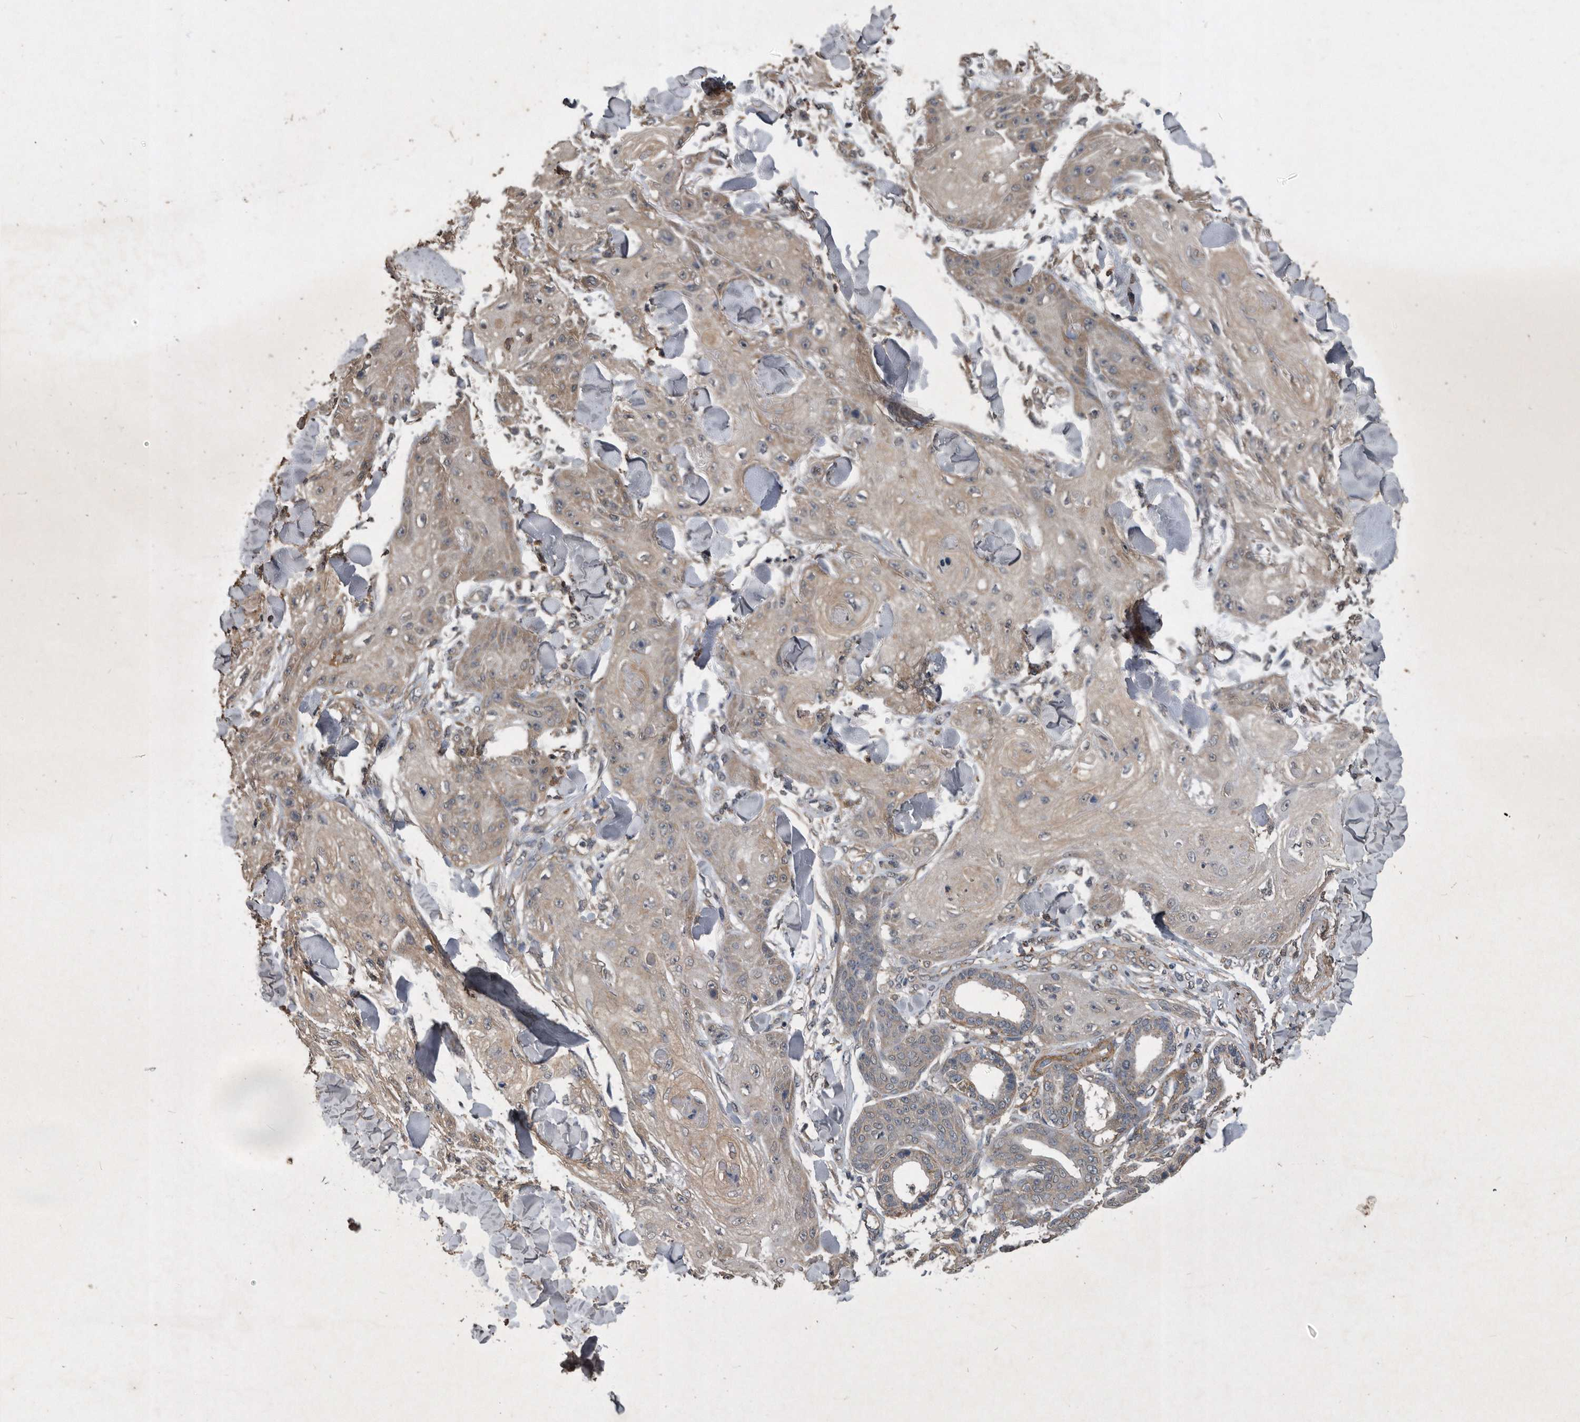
{"staining": {"intensity": "weak", "quantity": "25%-75%", "location": "cytoplasmic/membranous"}, "tissue": "skin cancer", "cell_type": "Tumor cells", "image_type": "cancer", "snomed": [{"axis": "morphology", "description": "Squamous cell carcinoma, NOS"}, {"axis": "topography", "description": "Skin"}], "caption": "This image reveals IHC staining of skin squamous cell carcinoma, with low weak cytoplasmic/membranous positivity in approximately 25%-75% of tumor cells.", "gene": "NRBP1", "patient": {"sex": "male", "age": 74}}